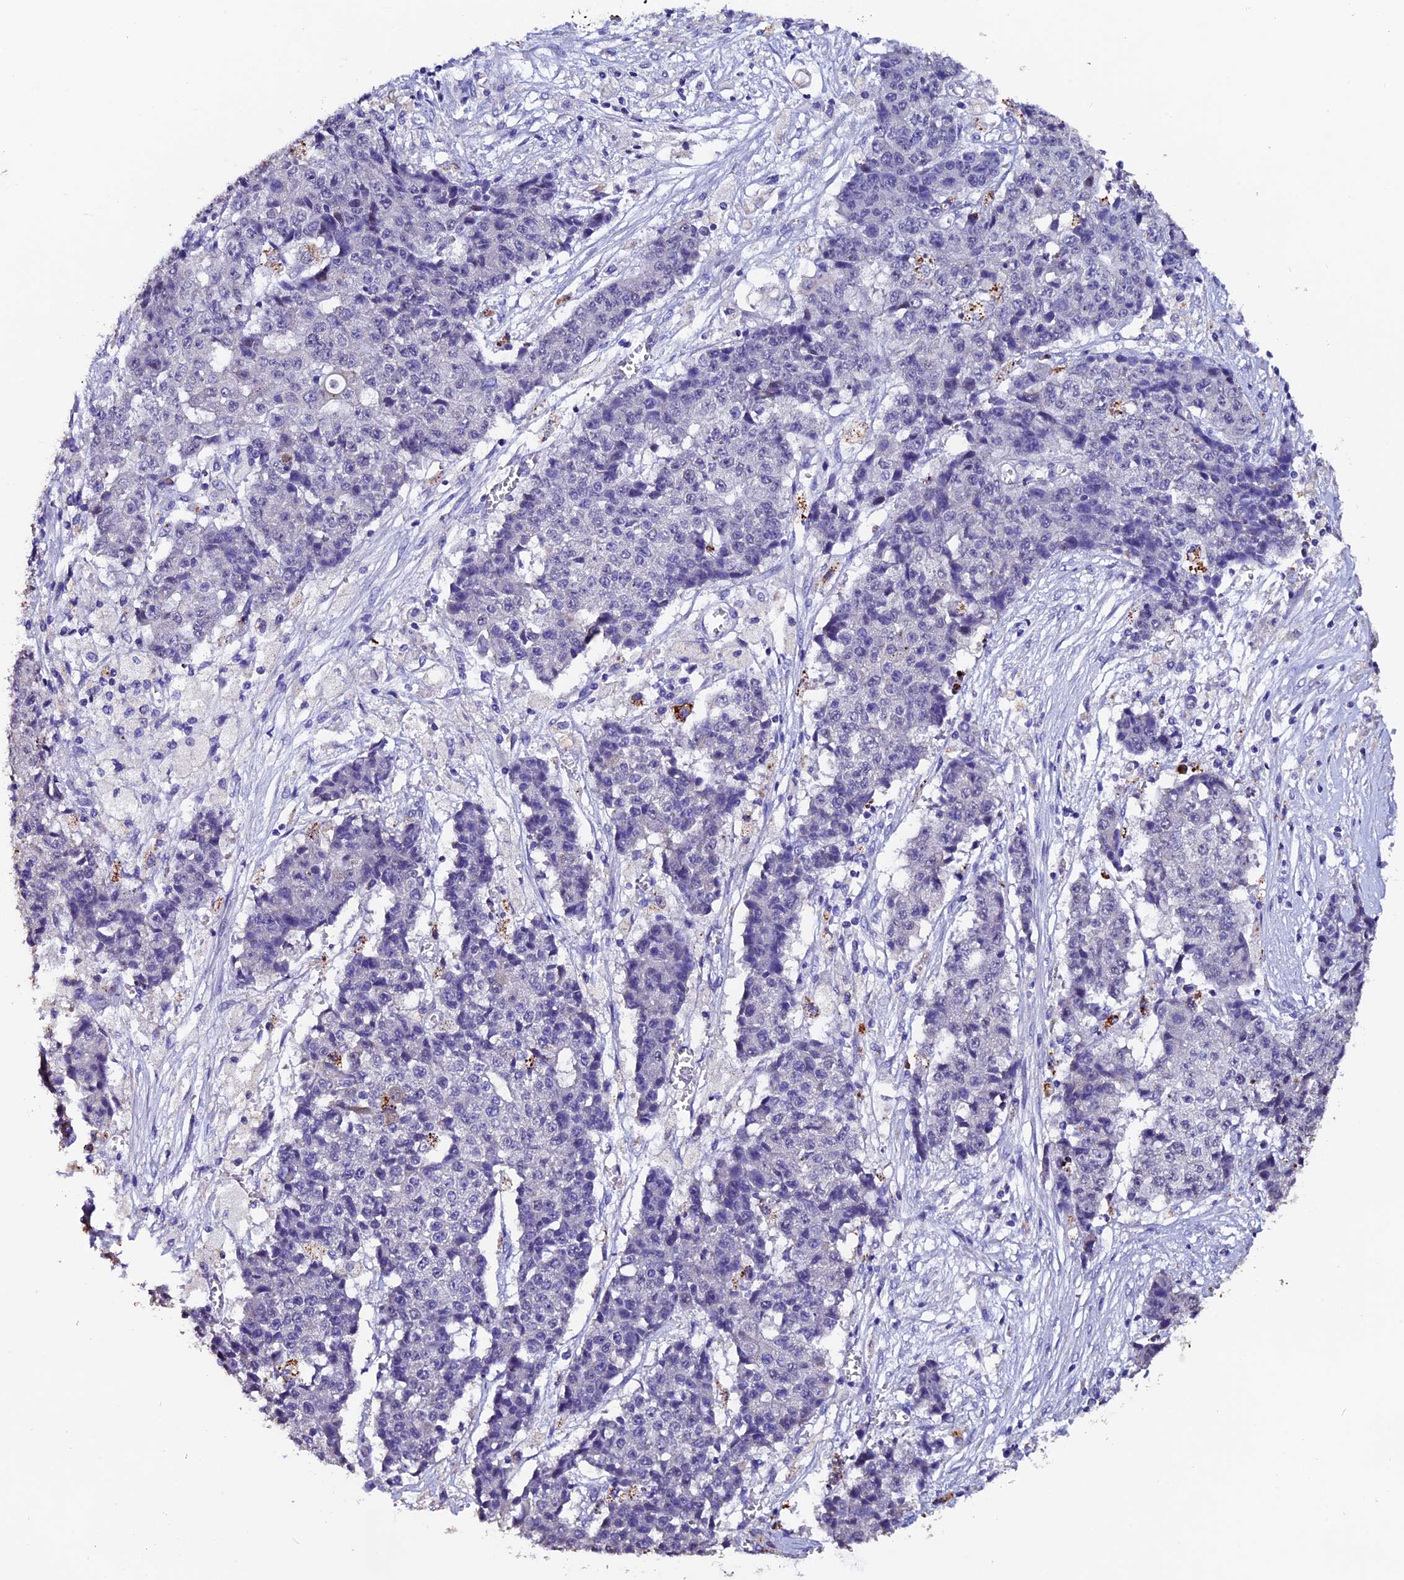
{"staining": {"intensity": "negative", "quantity": "none", "location": "none"}, "tissue": "ovarian cancer", "cell_type": "Tumor cells", "image_type": "cancer", "snomed": [{"axis": "morphology", "description": "Carcinoma, endometroid"}, {"axis": "topography", "description": "Ovary"}], "caption": "This image is of endometroid carcinoma (ovarian) stained with immunohistochemistry (IHC) to label a protein in brown with the nuclei are counter-stained blue. There is no positivity in tumor cells. (DAB IHC, high magnification).", "gene": "FBXW9", "patient": {"sex": "female", "age": 42}}